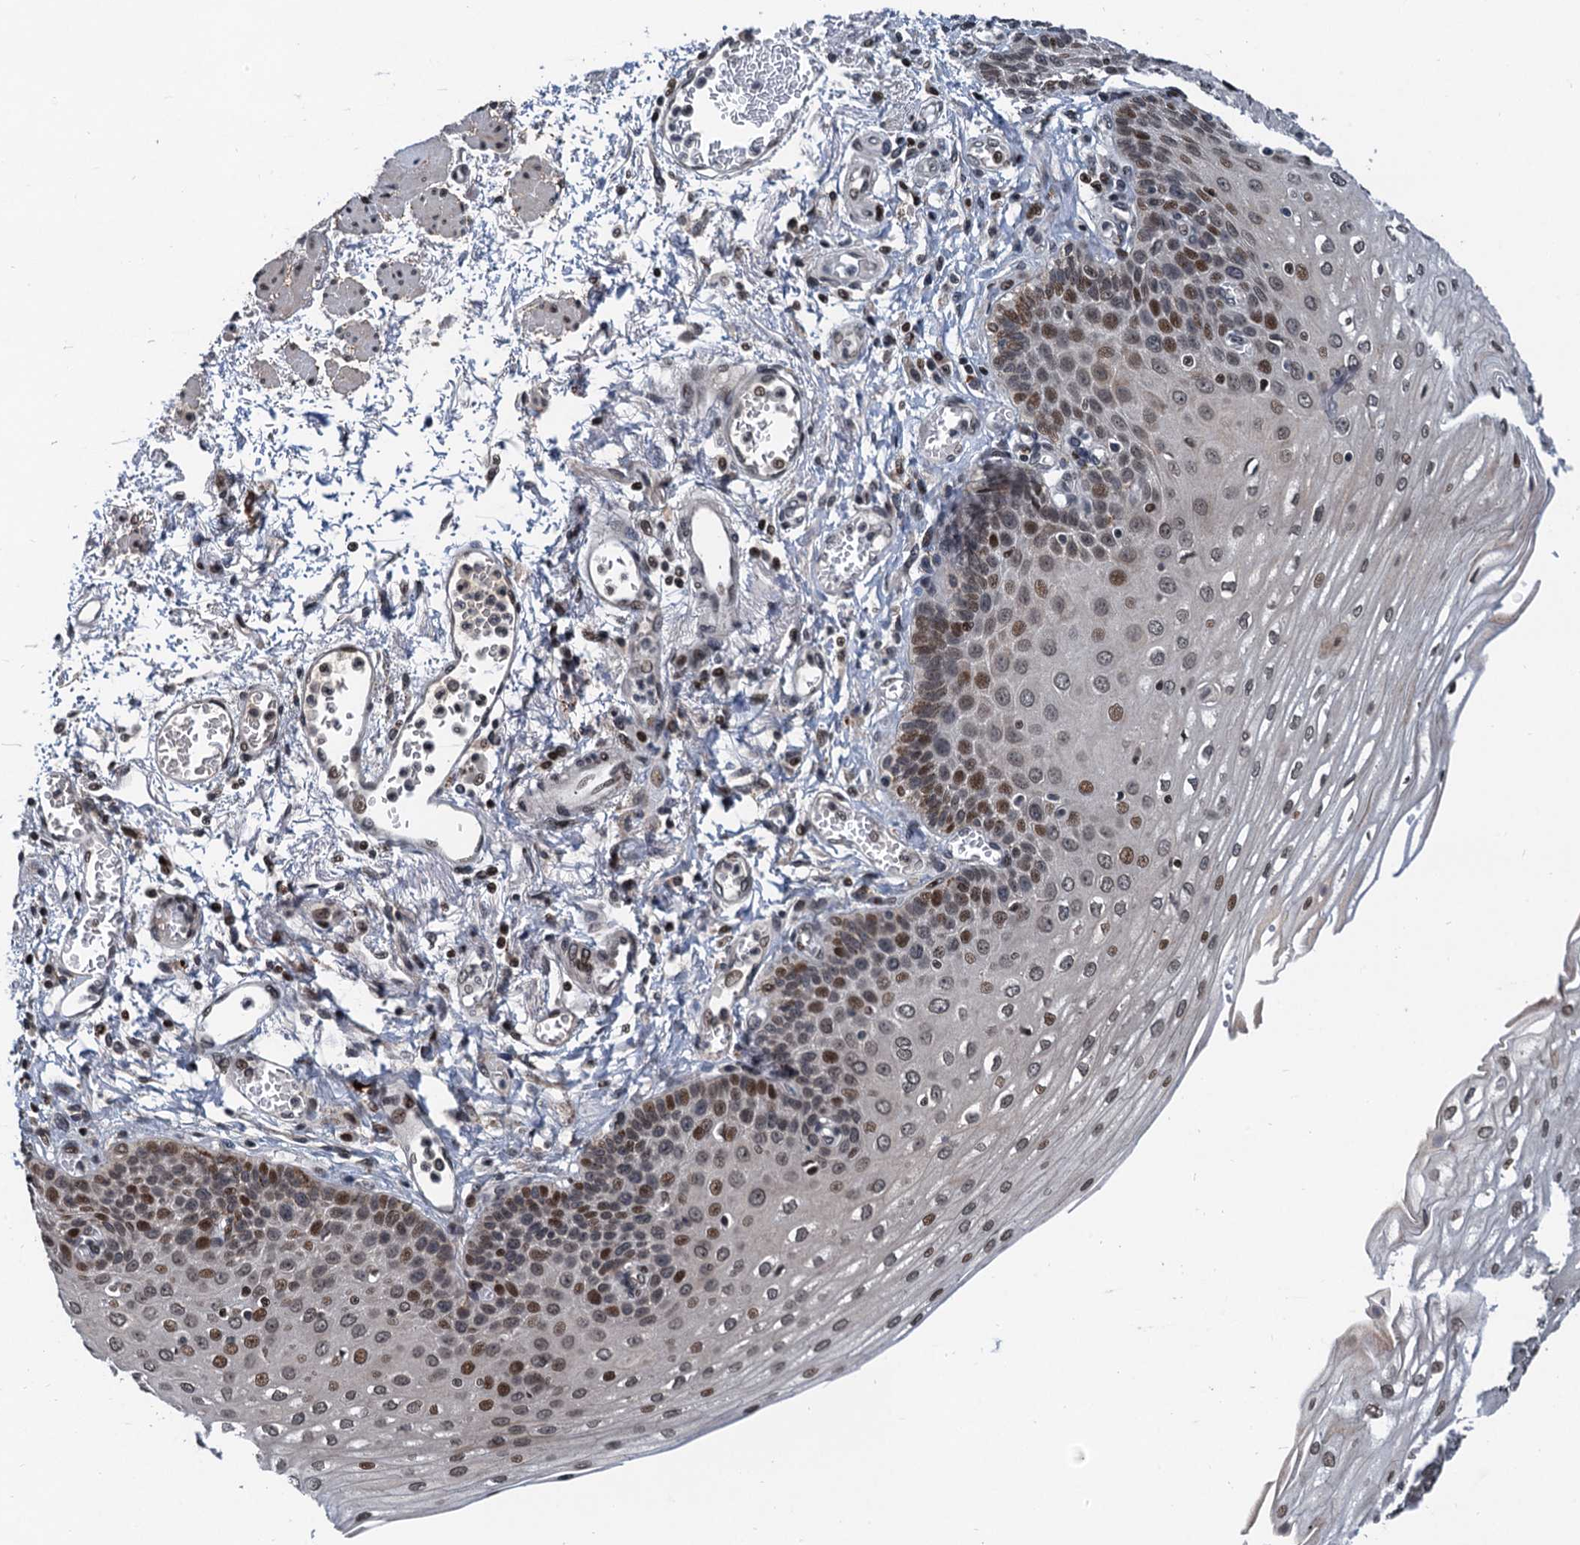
{"staining": {"intensity": "moderate", "quantity": ">75%", "location": "nuclear"}, "tissue": "esophagus", "cell_type": "Squamous epithelial cells", "image_type": "normal", "snomed": [{"axis": "morphology", "description": "Normal tissue, NOS"}, {"axis": "topography", "description": "Esophagus"}], "caption": "Esophagus stained with immunohistochemistry shows moderate nuclear staining in approximately >75% of squamous epithelial cells. The staining was performed using DAB (3,3'-diaminobenzidine), with brown indicating positive protein expression. Nuclei are stained blue with hematoxylin.", "gene": "FAM217B", "patient": {"sex": "male", "age": 81}}